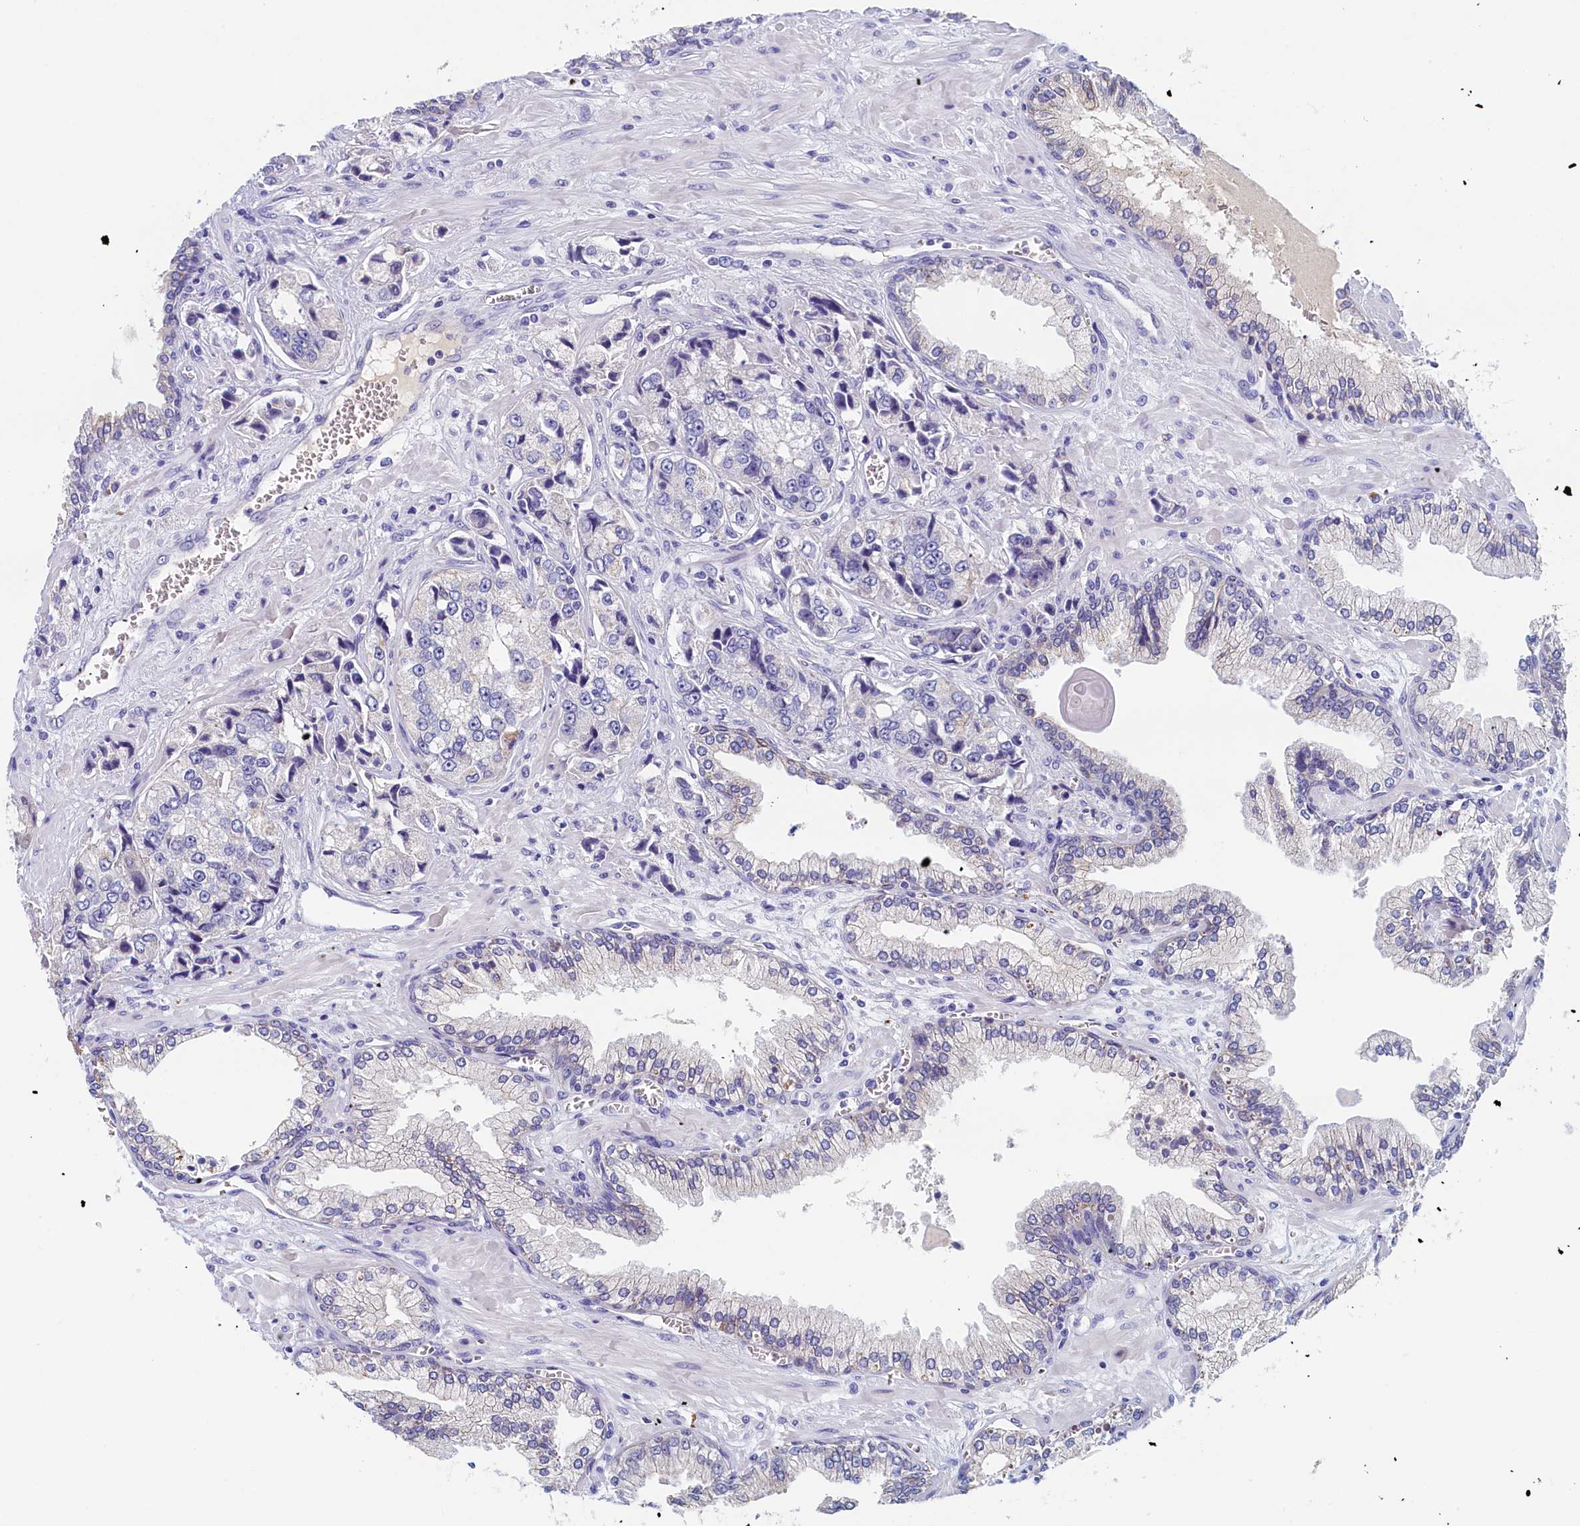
{"staining": {"intensity": "negative", "quantity": "none", "location": "none"}, "tissue": "prostate cancer", "cell_type": "Tumor cells", "image_type": "cancer", "snomed": [{"axis": "morphology", "description": "Adenocarcinoma, High grade"}, {"axis": "topography", "description": "Prostate"}], "caption": "Immunohistochemistry (IHC) image of neoplastic tissue: human prostate adenocarcinoma (high-grade) stained with DAB (3,3'-diaminobenzidine) exhibits no significant protein positivity in tumor cells.", "gene": "GUCA1C", "patient": {"sex": "male", "age": 74}}